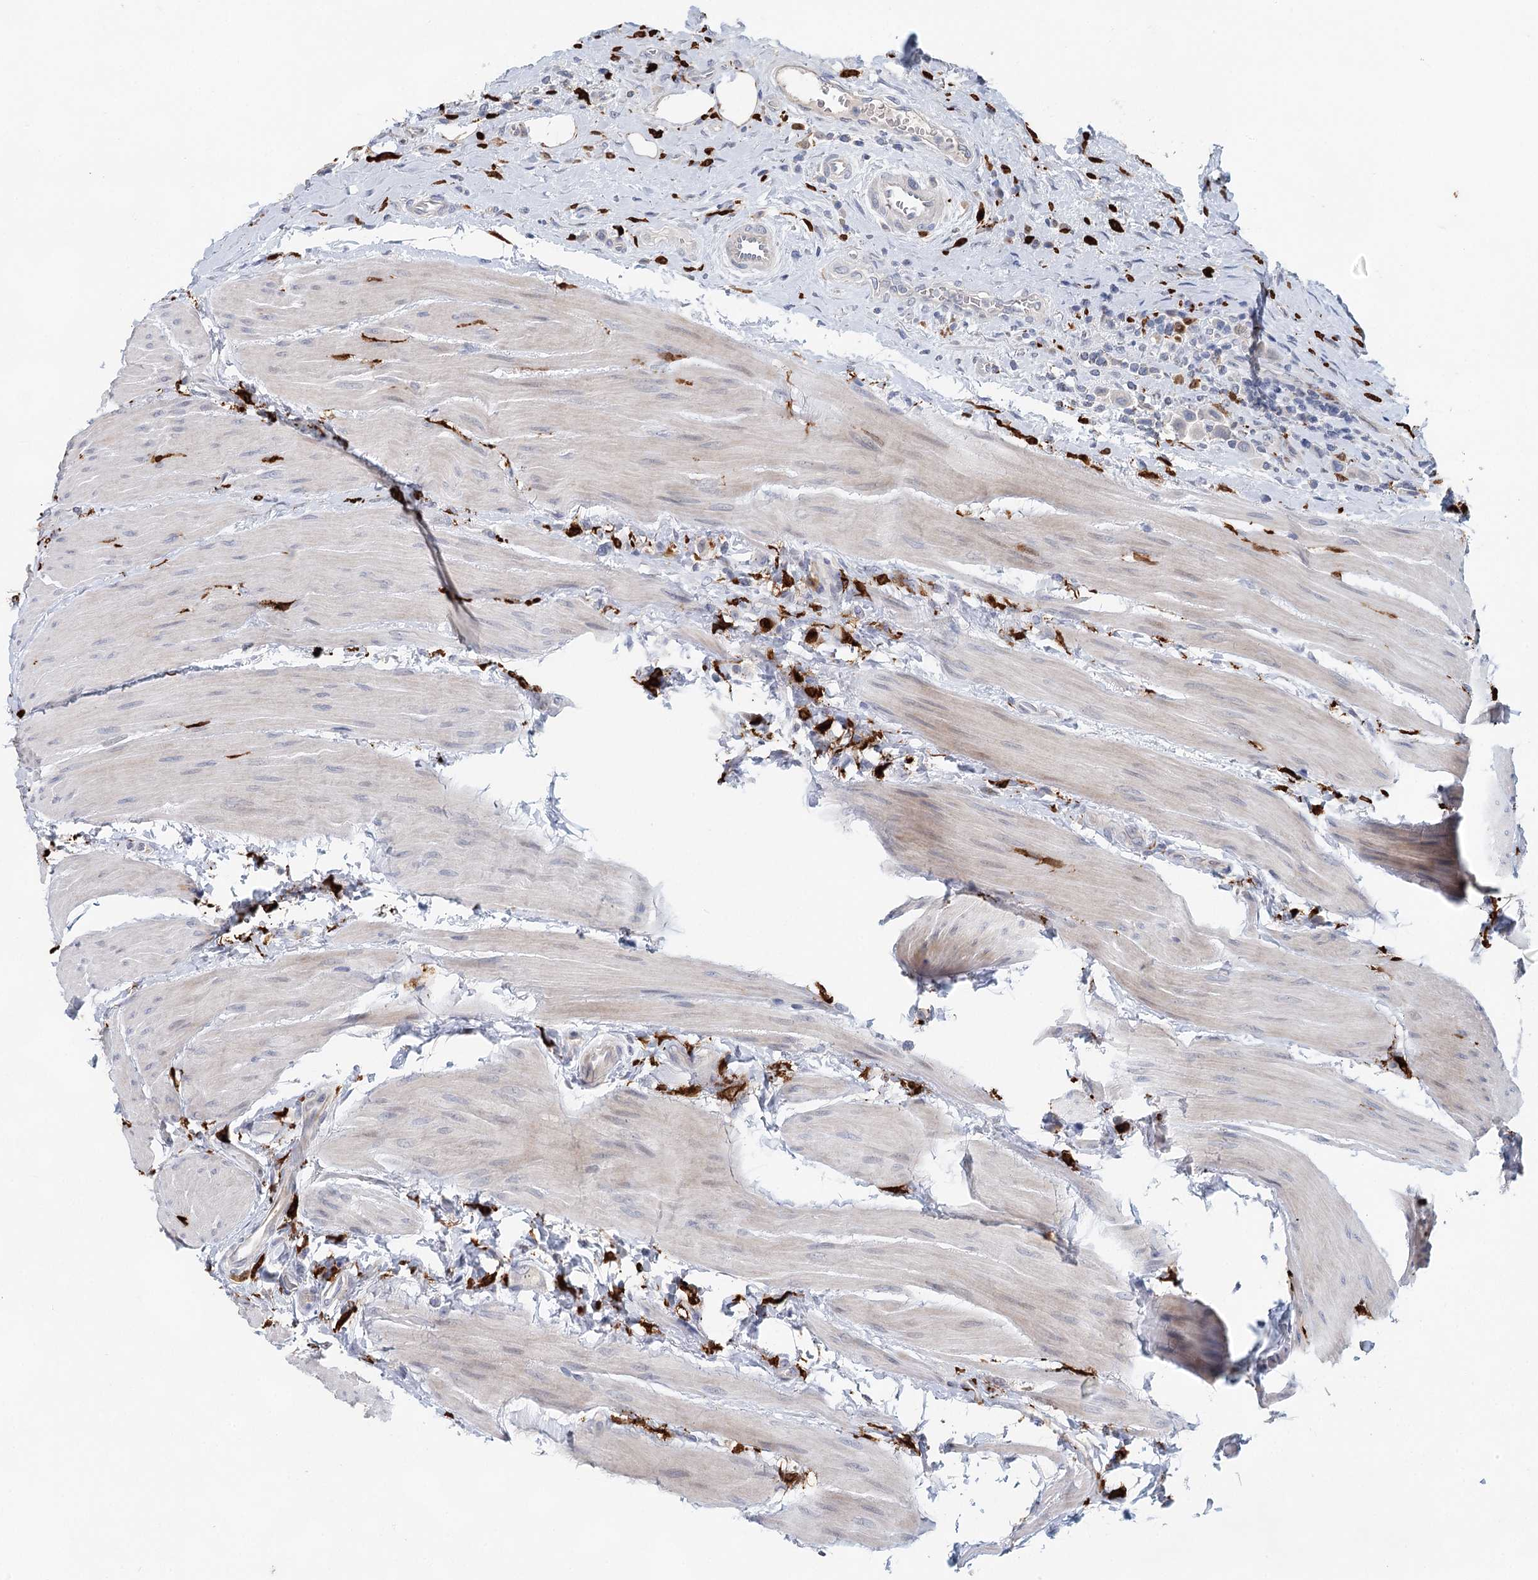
{"staining": {"intensity": "negative", "quantity": "none", "location": "none"}, "tissue": "urothelial cancer", "cell_type": "Tumor cells", "image_type": "cancer", "snomed": [{"axis": "morphology", "description": "Urothelial carcinoma, High grade"}, {"axis": "topography", "description": "Urinary bladder"}], "caption": "DAB (3,3'-diaminobenzidine) immunohistochemical staining of human urothelial cancer reveals no significant expression in tumor cells.", "gene": "SLC19A3", "patient": {"sex": "male", "age": 50}}